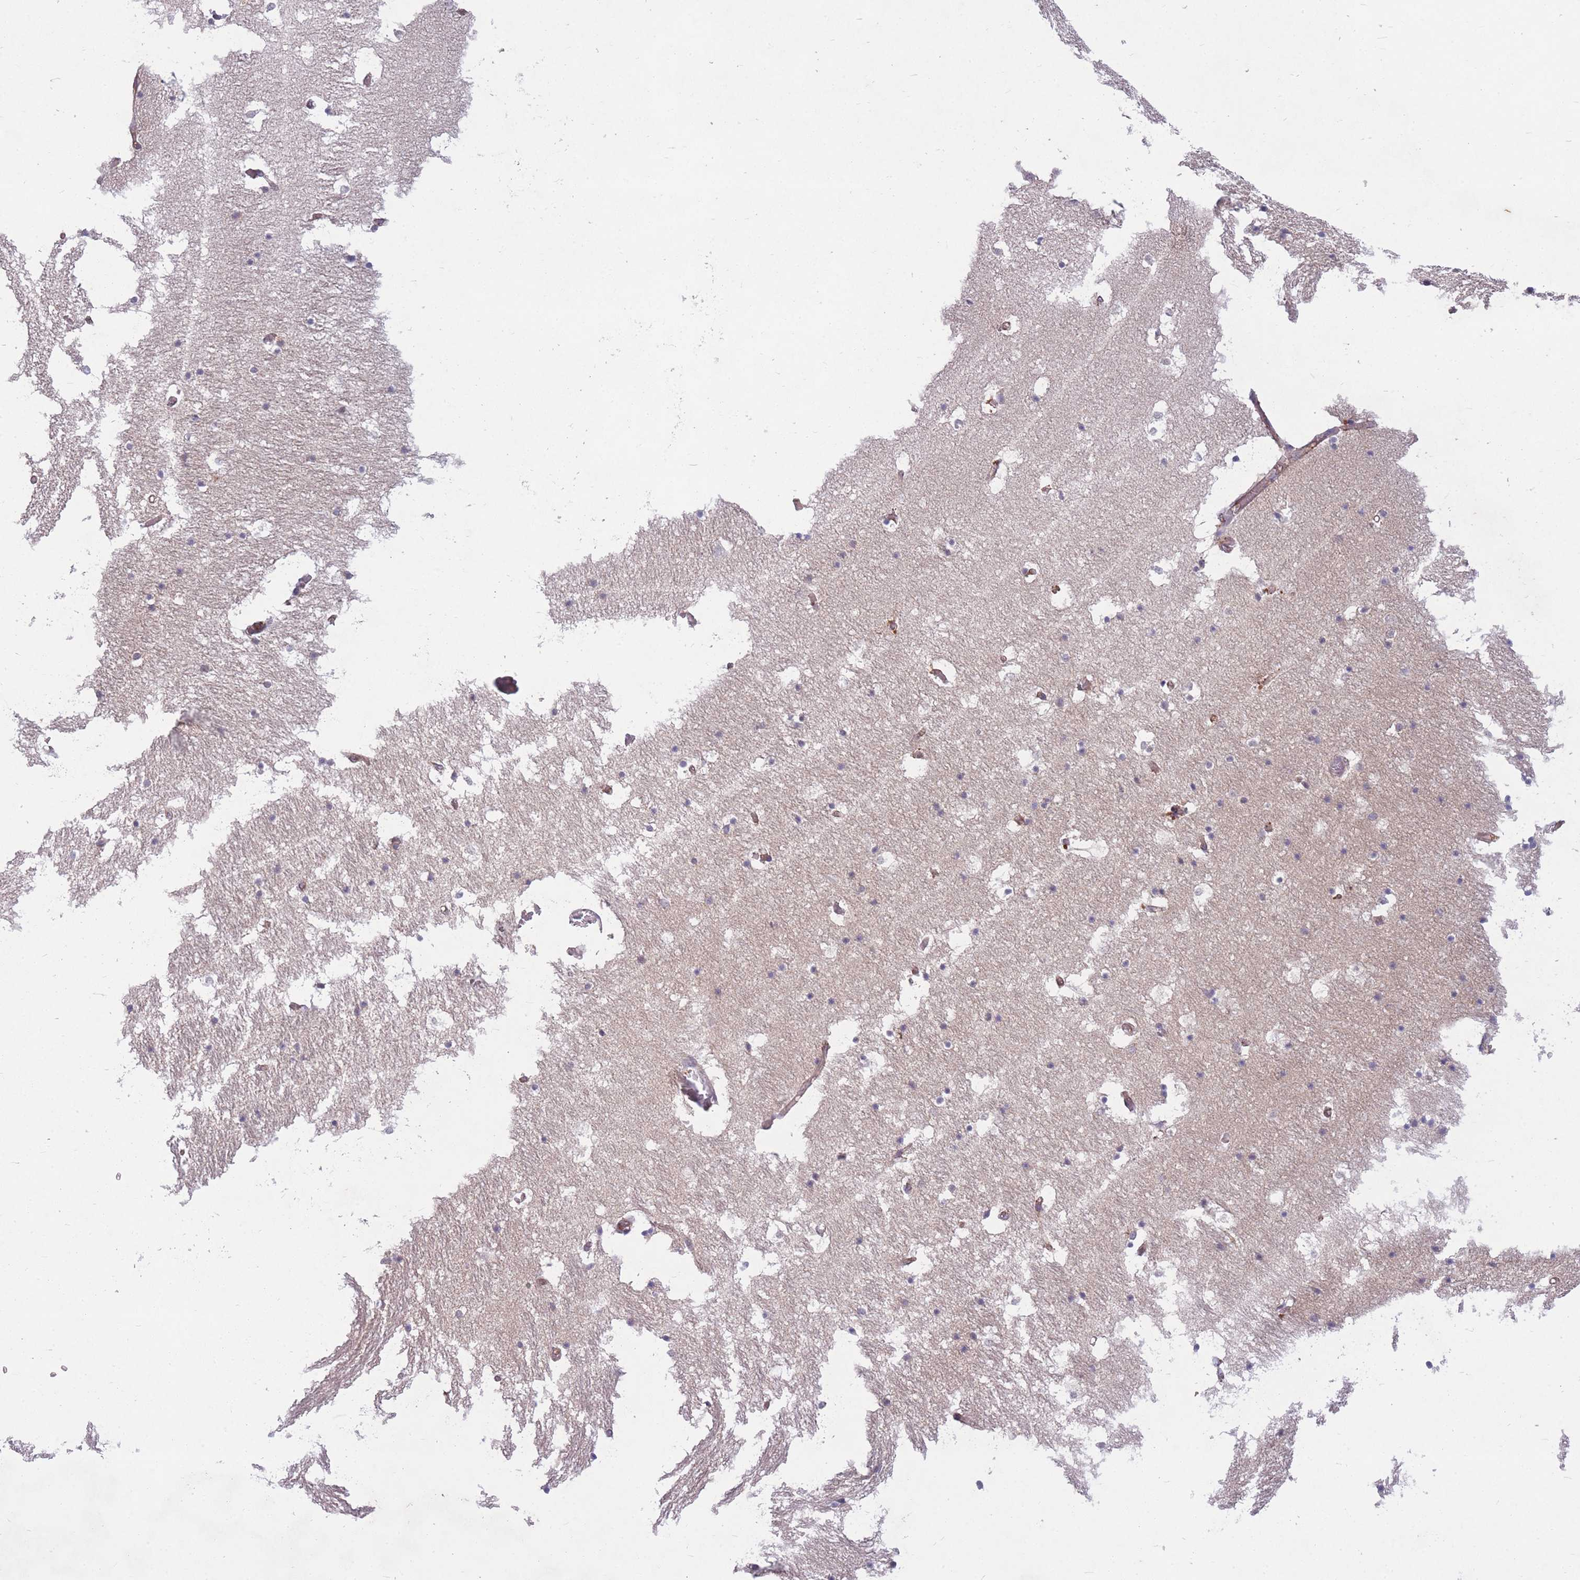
{"staining": {"intensity": "negative", "quantity": "none", "location": "none"}, "tissue": "hippocampus", "cell_type": "Glial cells", "image_type": "normal", "snomed": [{"axis": "morphology", "description": "Normal tissue, NOS"}, {"axis": "topography", "description": "Hippocampus"}], "caption": "The histopathology image exhibits no staining of glial cells in benign hippocampus.", "gene": "GGA1", "patient": {"sex": "female", "age": 52}}